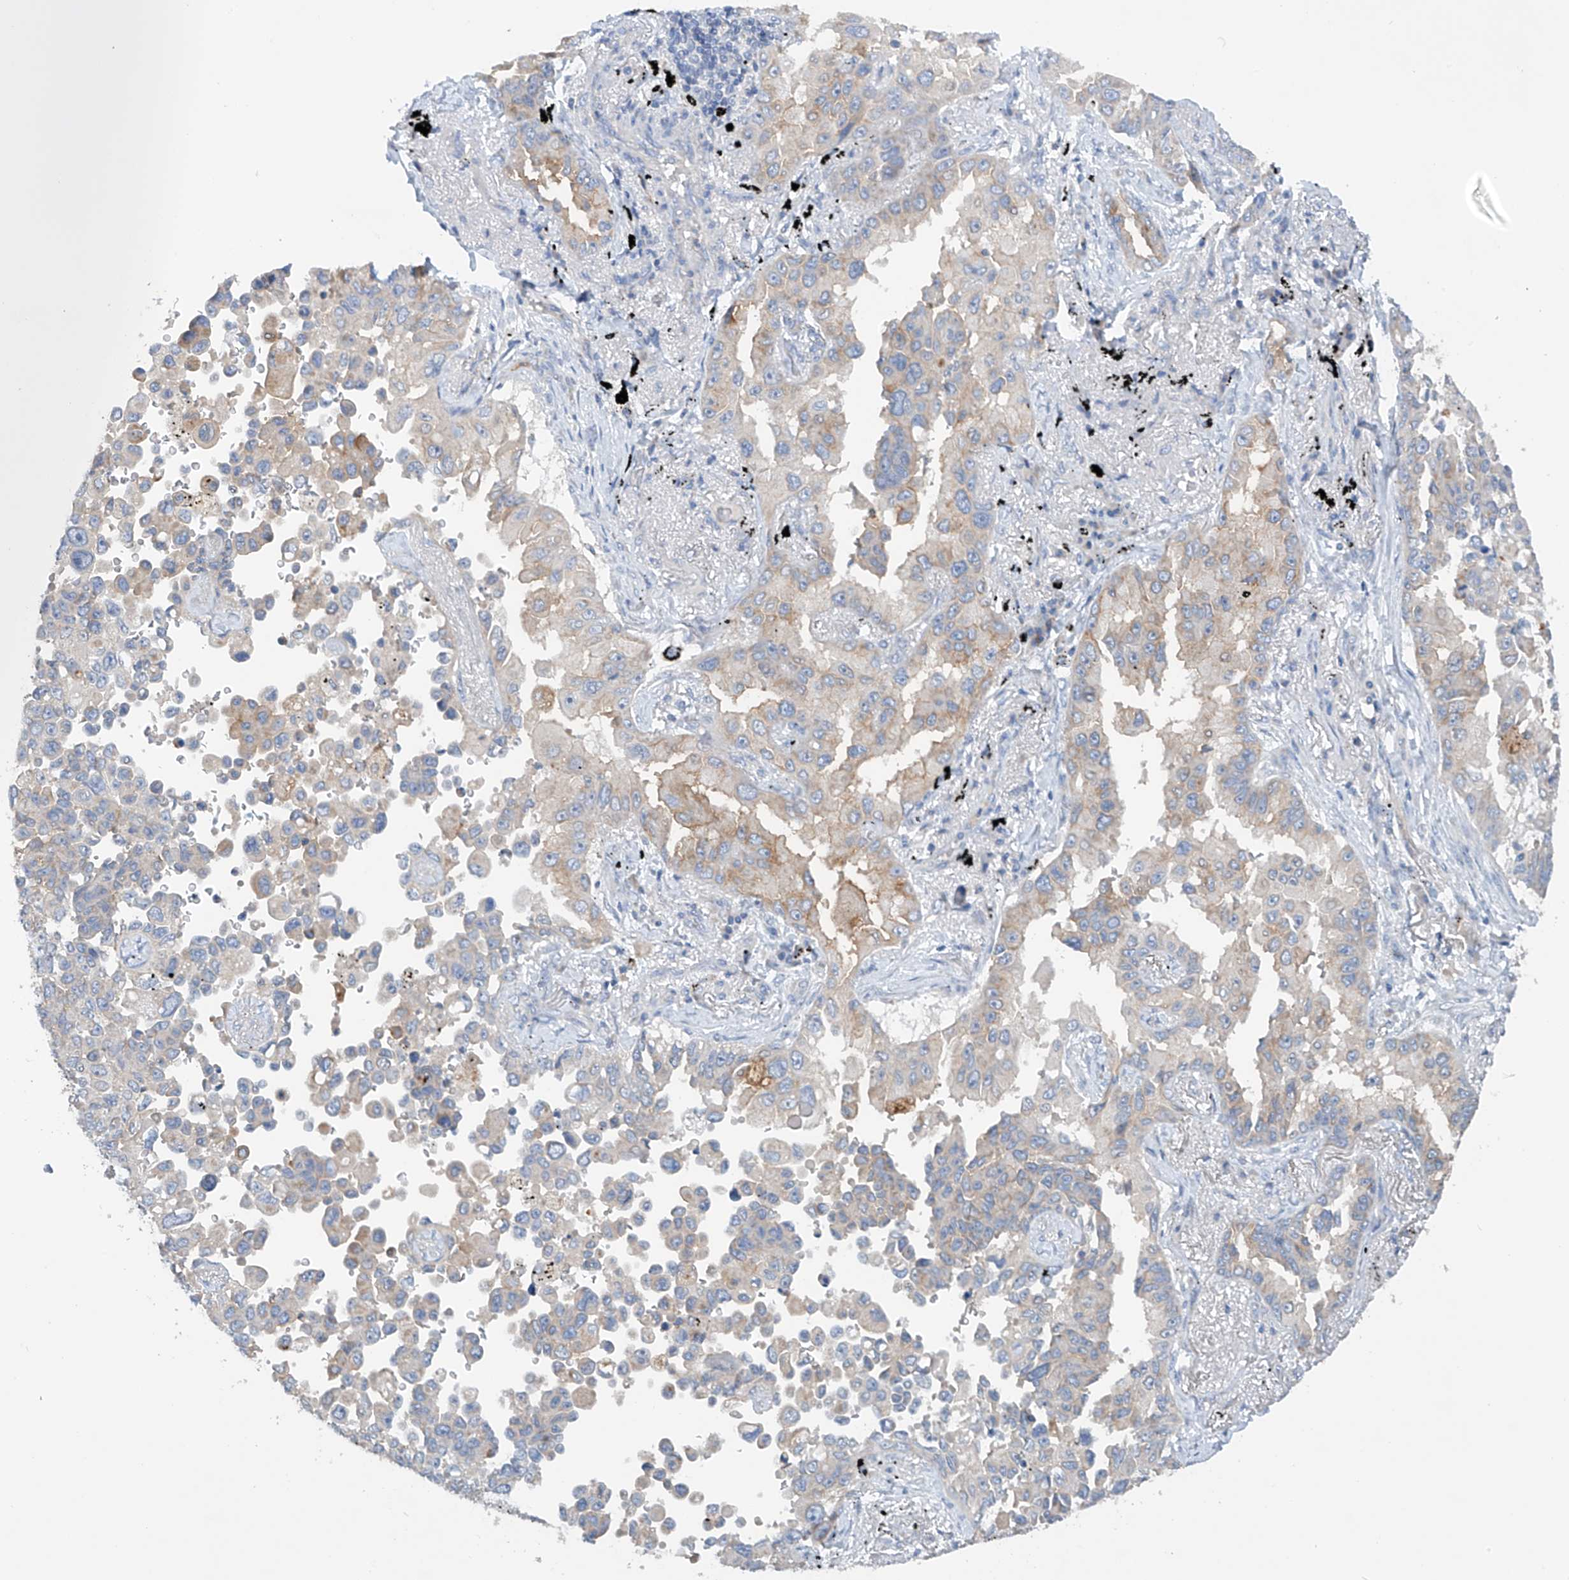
{"staining": {"intensity": "weak", "quantity": "25%-75%", "location": "cytoplasmic/membranous"}, "tissue": "lung cancer", "cell_type": "Tumor cells", "image_type": "cancer", "snomed": [{"axis": "morphology", "description": "Adenocarcinoma, NOS"}, {"axis": "topography", "description": "Lung"}], "caption": "This micrograph displays immunohistochemistry staining of adenocarcinoma (lung), with low weak cytoplasmic/membranous staining in approximately 25%-75% of tumor cells.", "gene": "GPC4", "patient": {"sex": "female", "age": 67}}